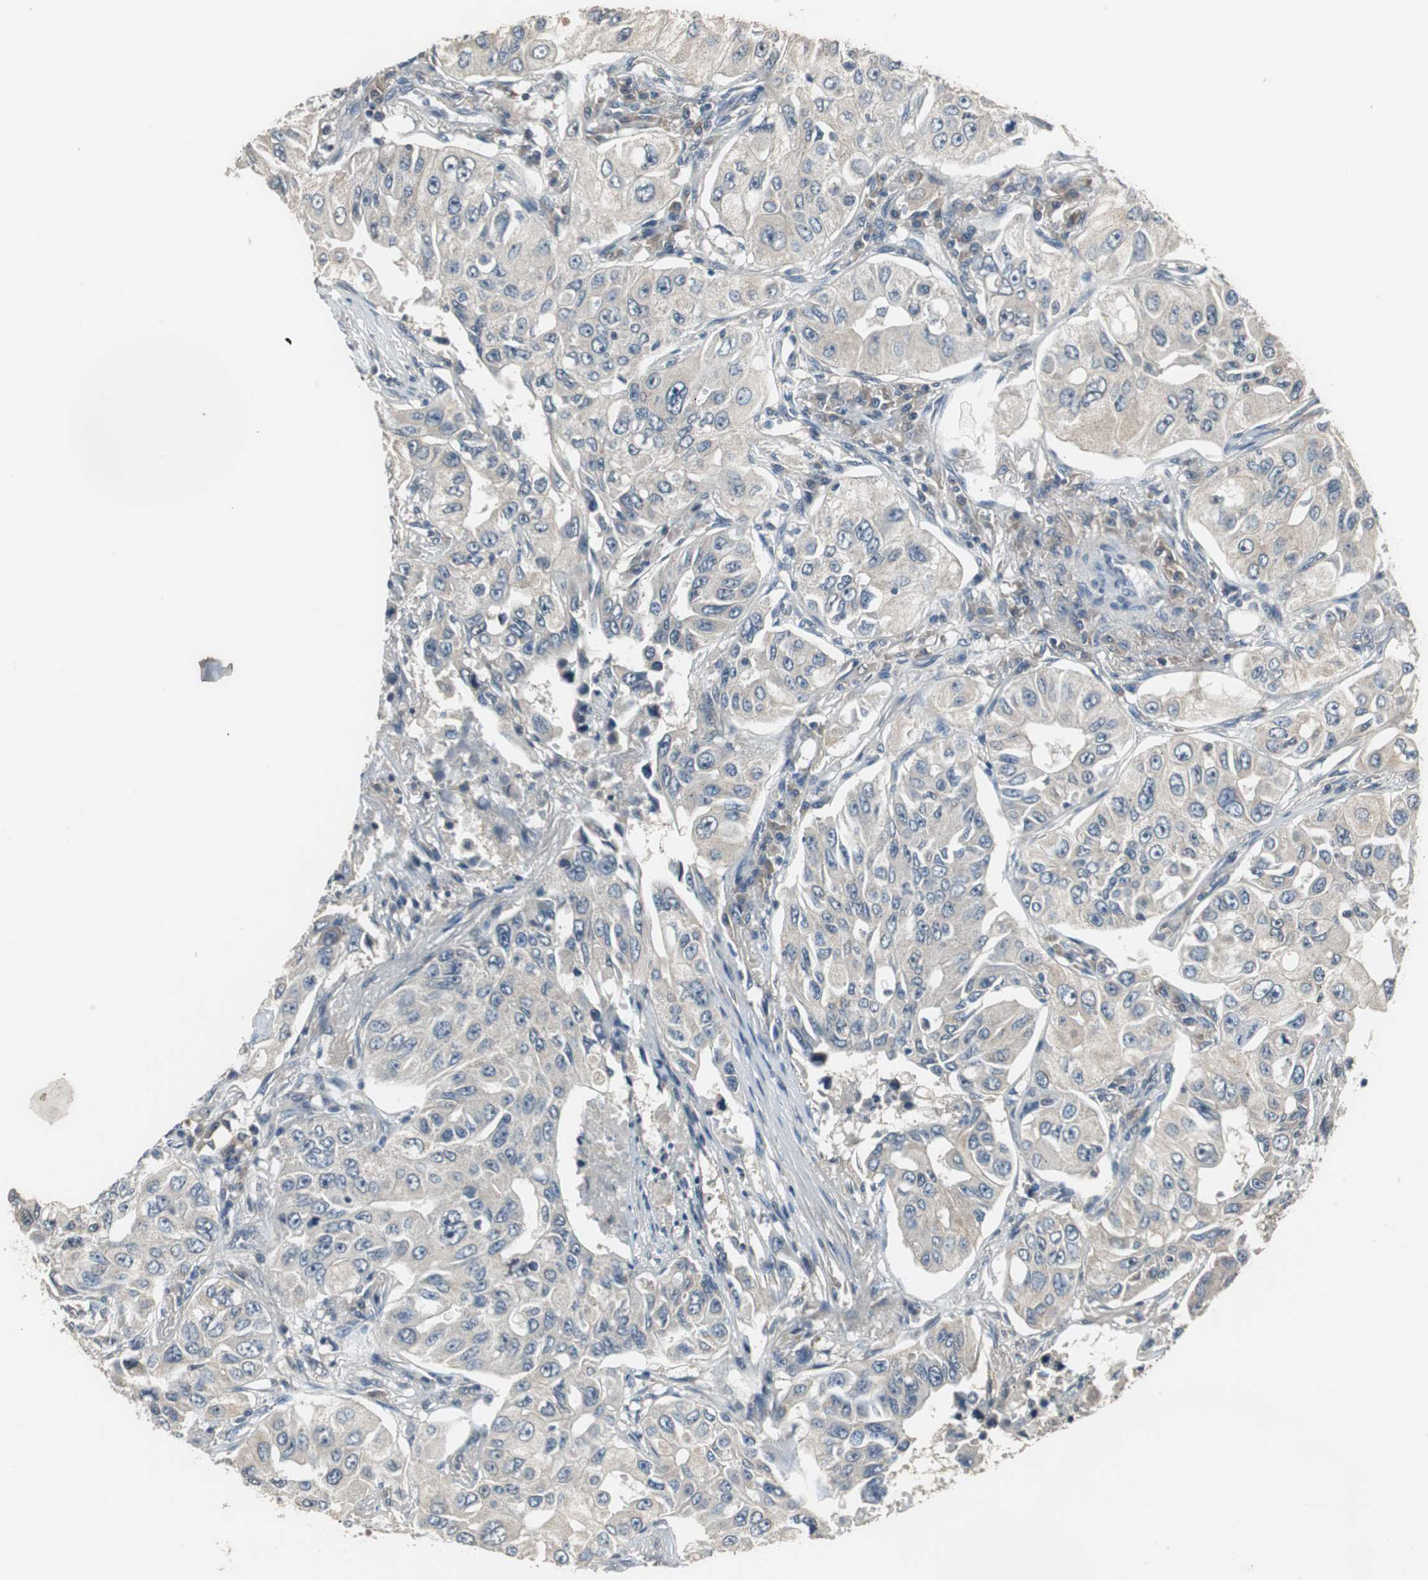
{"staining": {"intensity": "negative", "quantity": "none", "location": "none"}, "tissue": "lung cancer", "cell_type": "Tumor cells", "image_type": "cancer", "snomed": [{"axis": "morphology", "description": "Adenocarcinoma, NOS"}, {"axis": "topography", "description": "Lung"}], "caption": "Tumor cells show no significant protein staining in lung cancer (adenocarcinoma).", "gene": "PI4KB", "patient": {"sex": "male", "age": 84}}